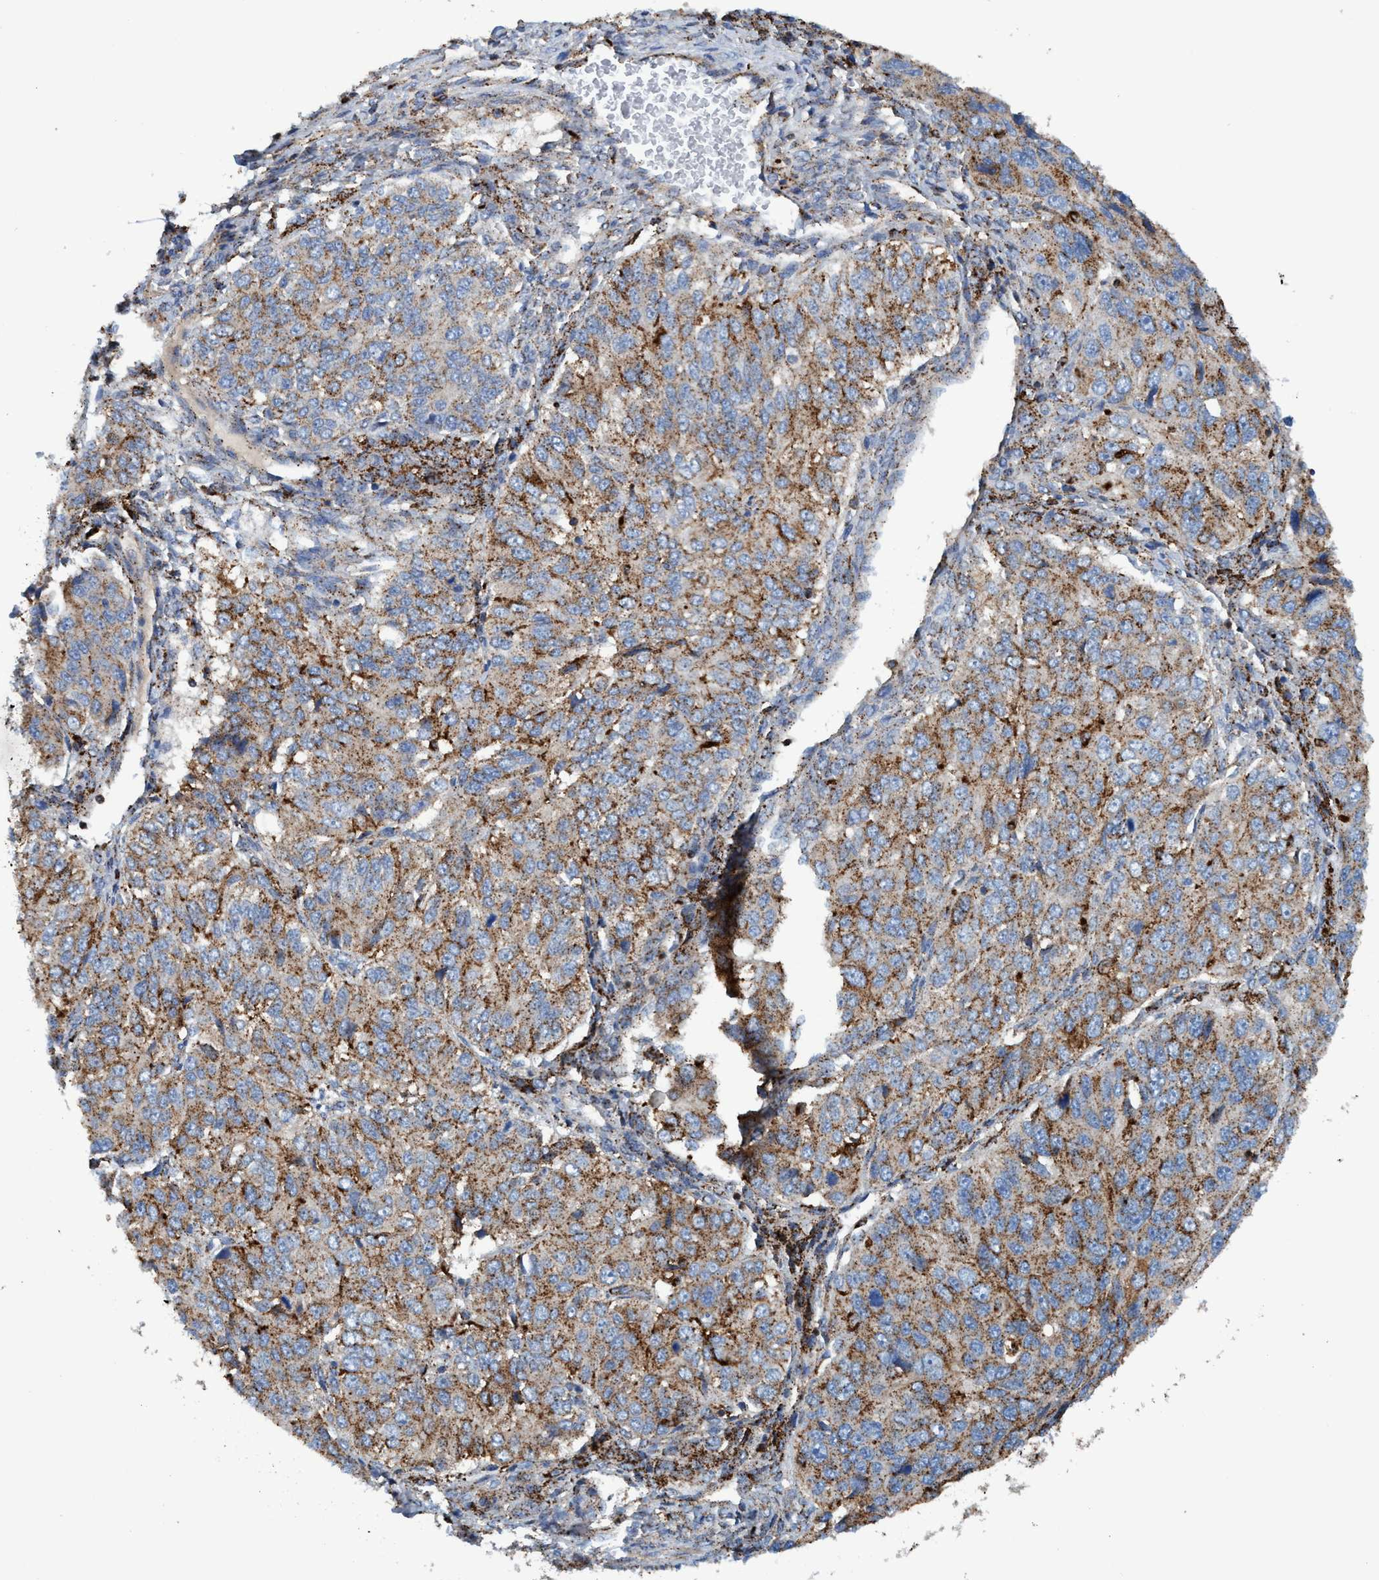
{"staining": {"intensity": "moderate", "quantity": ">75%", "location": "cytoplasmic/membranous"}, "tissue": "ovarian cancer", "cell_type": "Tumor cells", "image_type": "cancer", "snomed": [{"axis": "morphology", "description": "Carcinoma, endometroid"}, {"axis": "topography", "description": "Ovary"}], "caption": "Ovarian cancer (endometroid carcinoma) stained with immunohistochemistry displays moderate cytoplasmic/membranous staining in approximately >75% of tumor cells.", "gene": "TRIM65", "patient": {"sex": "female", "age": 51}}